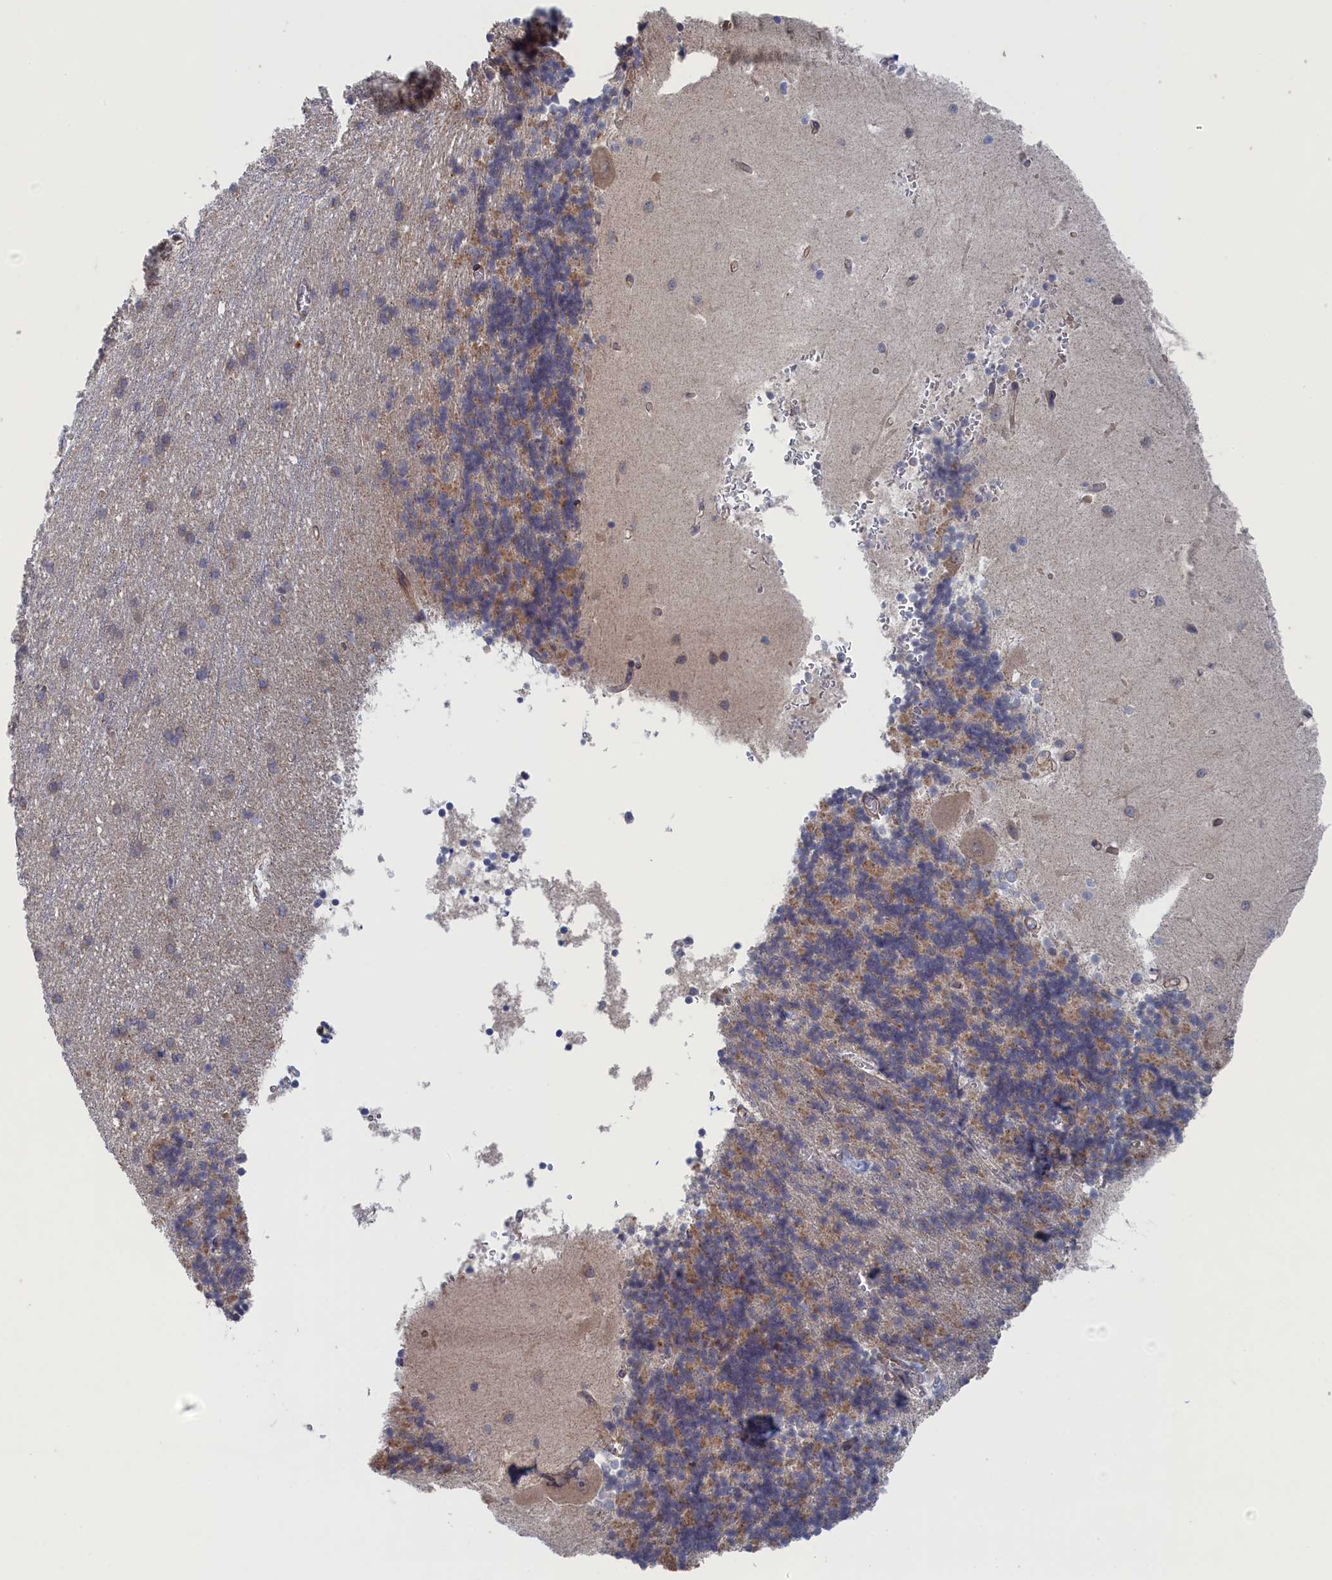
{"staining": {"intensity": "moderate", "quantity": "25%-75%", "location": "cytoplasmic/membranous"}, "tissue": "cerebellum", "cell_type": "Cells in granular layer", "image_type": "normal", "snomed": [{"axis": "morphology", "description": "Normal tissue, NOS"}, {"axis": "topography", "description": "Cerebellum"}], "caption": "Immunohistochemical staining of benign cerebellum exhibits moderate cytoplasmic/membranous protein staining in approximately 25%-75% of cells in granular layer.", "gene": "FILIP1L", "patient": {"sex": "male", "age": 37}}